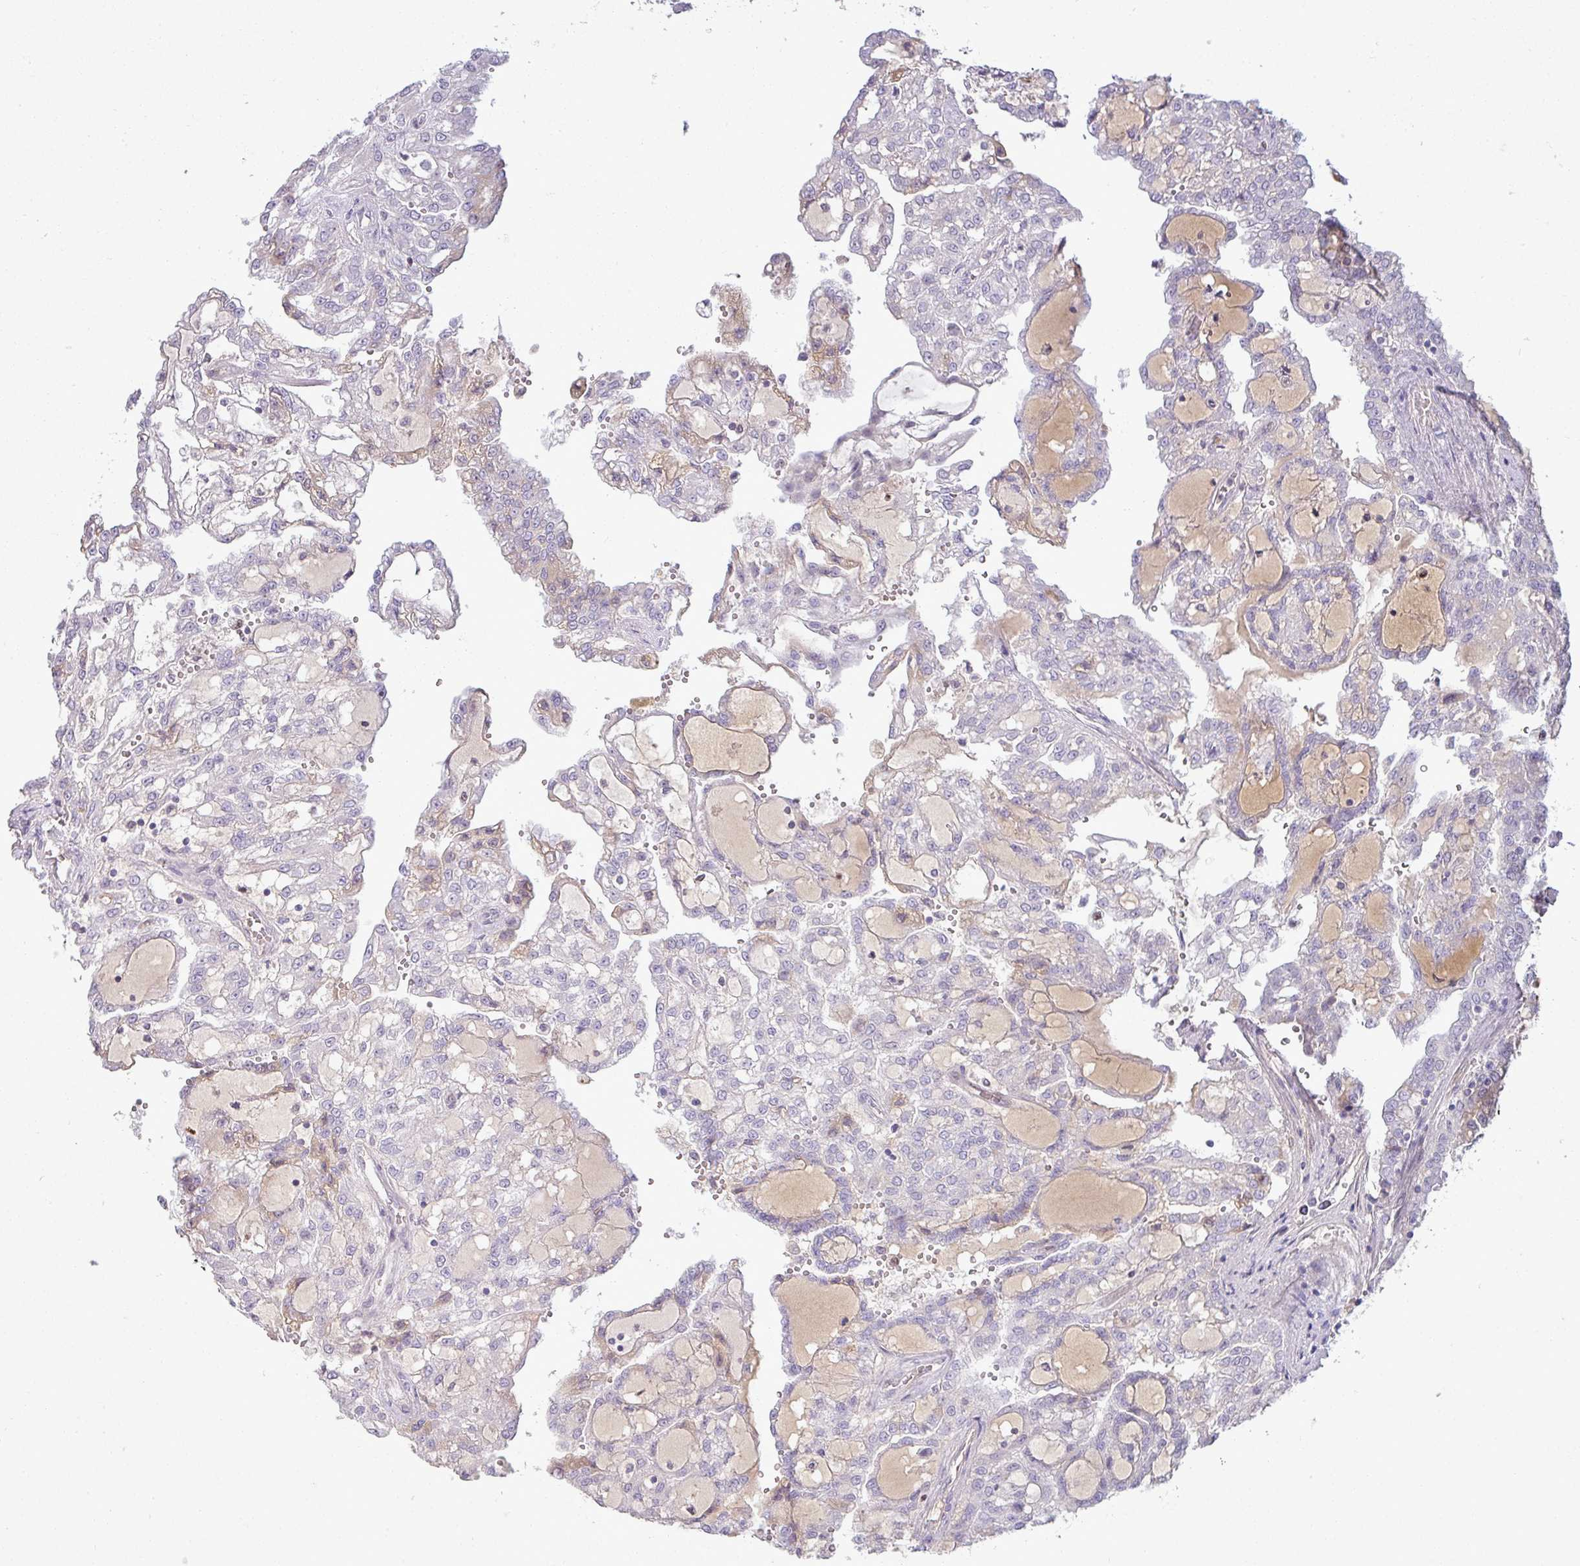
{"staining": {"intensity": "negative", "quantity": "none", "location": "none"}, "tissue": "renal cancer", "cell_type": "Tumor cells", "image_type": "cancer", "snomed": [{"axis": "morphology", "description": "Adenocarcinoma, NOS"}, {"axis": "topography", "description": "Kidney"}], "caption": "DAB (3,3'-diaminobenzidine) immunohistochemical staining of adenocarcinoma (renal) displays no significant staining in tumor cells. Nuclei are stained in blue.", "gene": "APOM", "patient": {"sex": "male", "age": 63}}